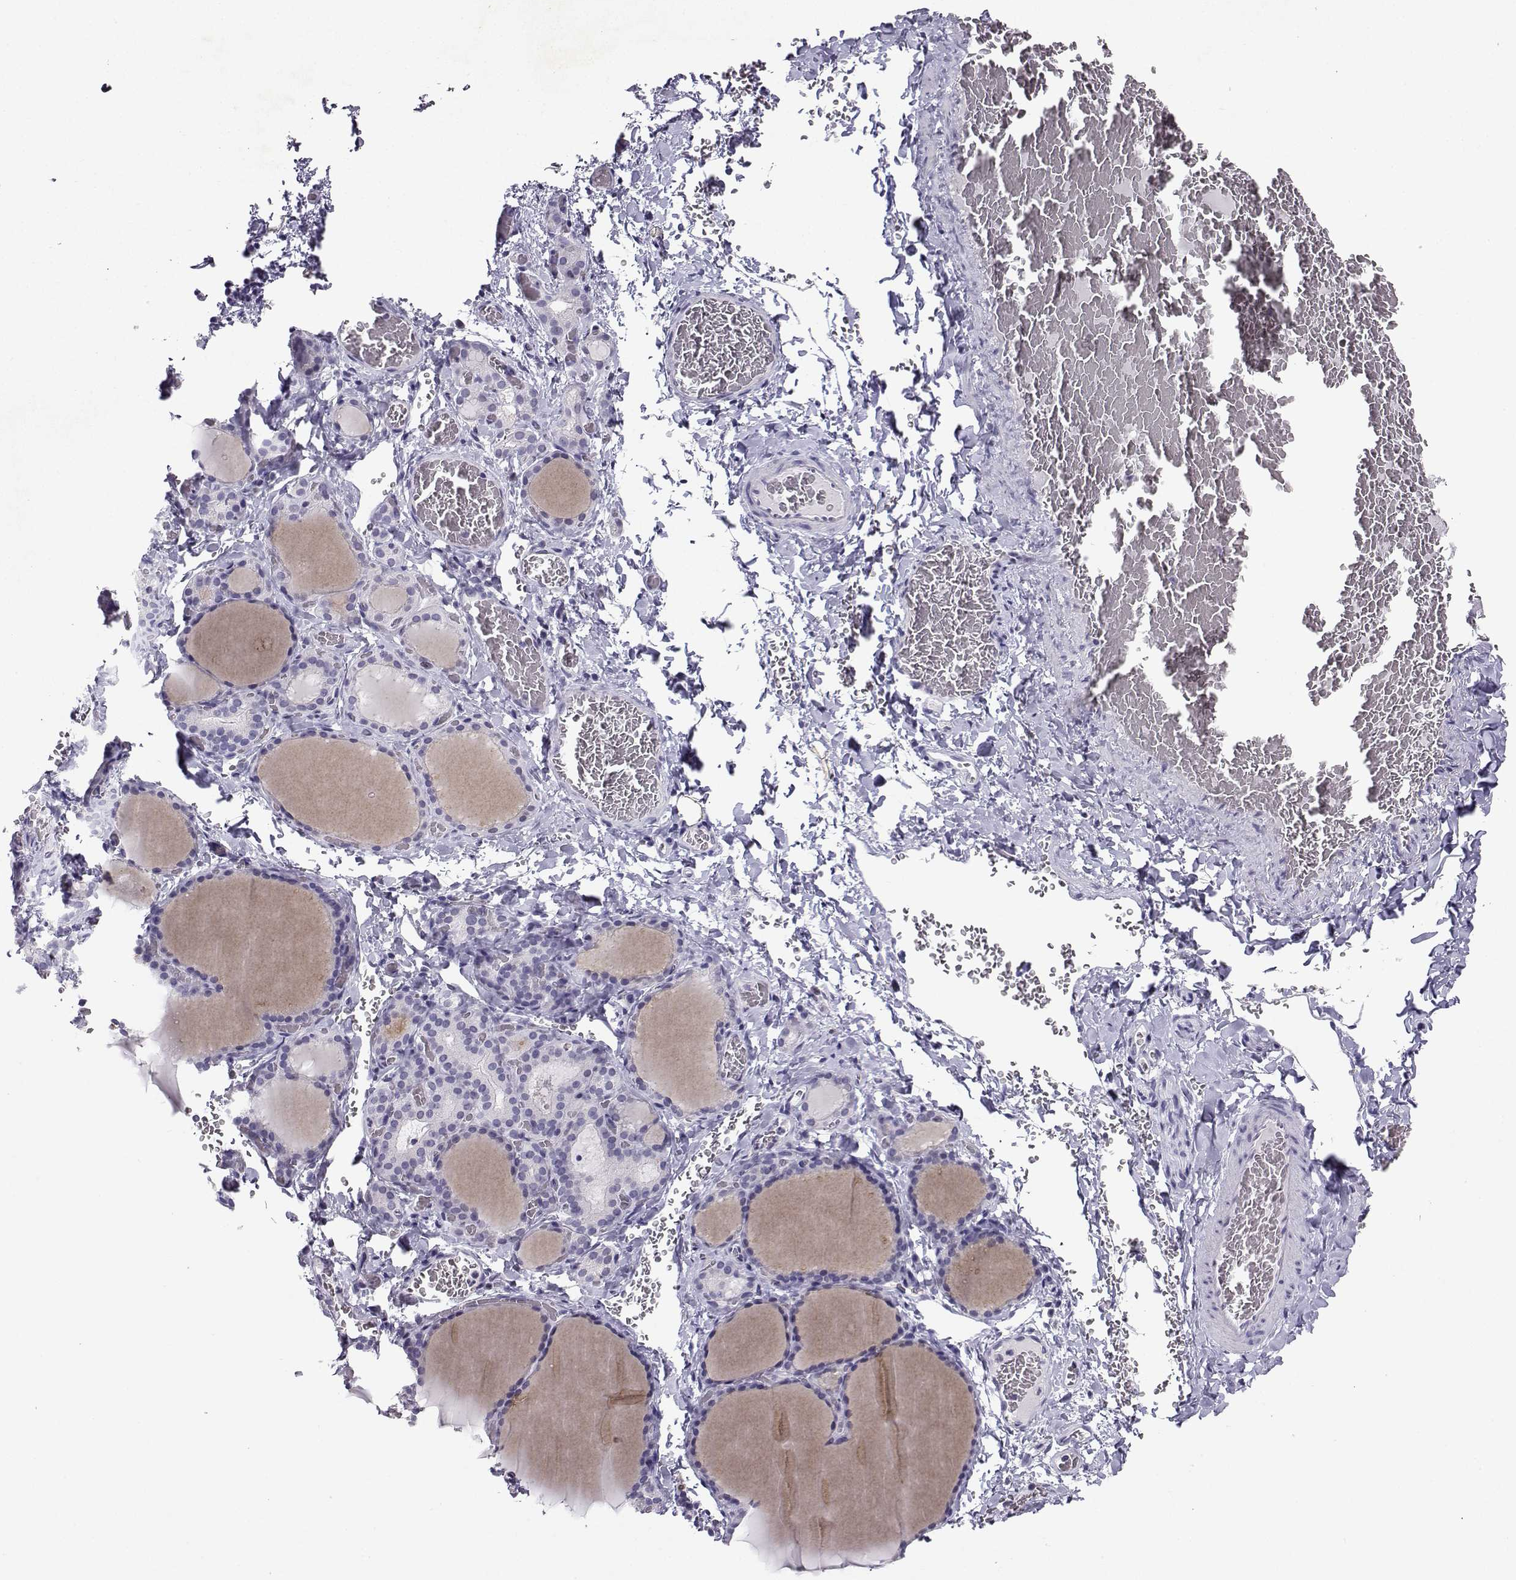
{"staining": {"intensity": "negative", "quantity": "none", "location": "none"}, "tissue": "thyroid gland", "cell_type": "Glandular cells", "image_type": "normal", "snomed": [{"axis": "morphology", "description": "Normal tissue, NOS"}, {"axis": "morphology", "description": "Hyperplasia, NOS"}, {"axis": "topography", "description": "Thyroid gland"}], "caption": "Immunohistochemistry of normal thyroid gland displays no expression in glandular cells.", "gene": "TBR1", "patient": {"sex": "female", "age": 27}}